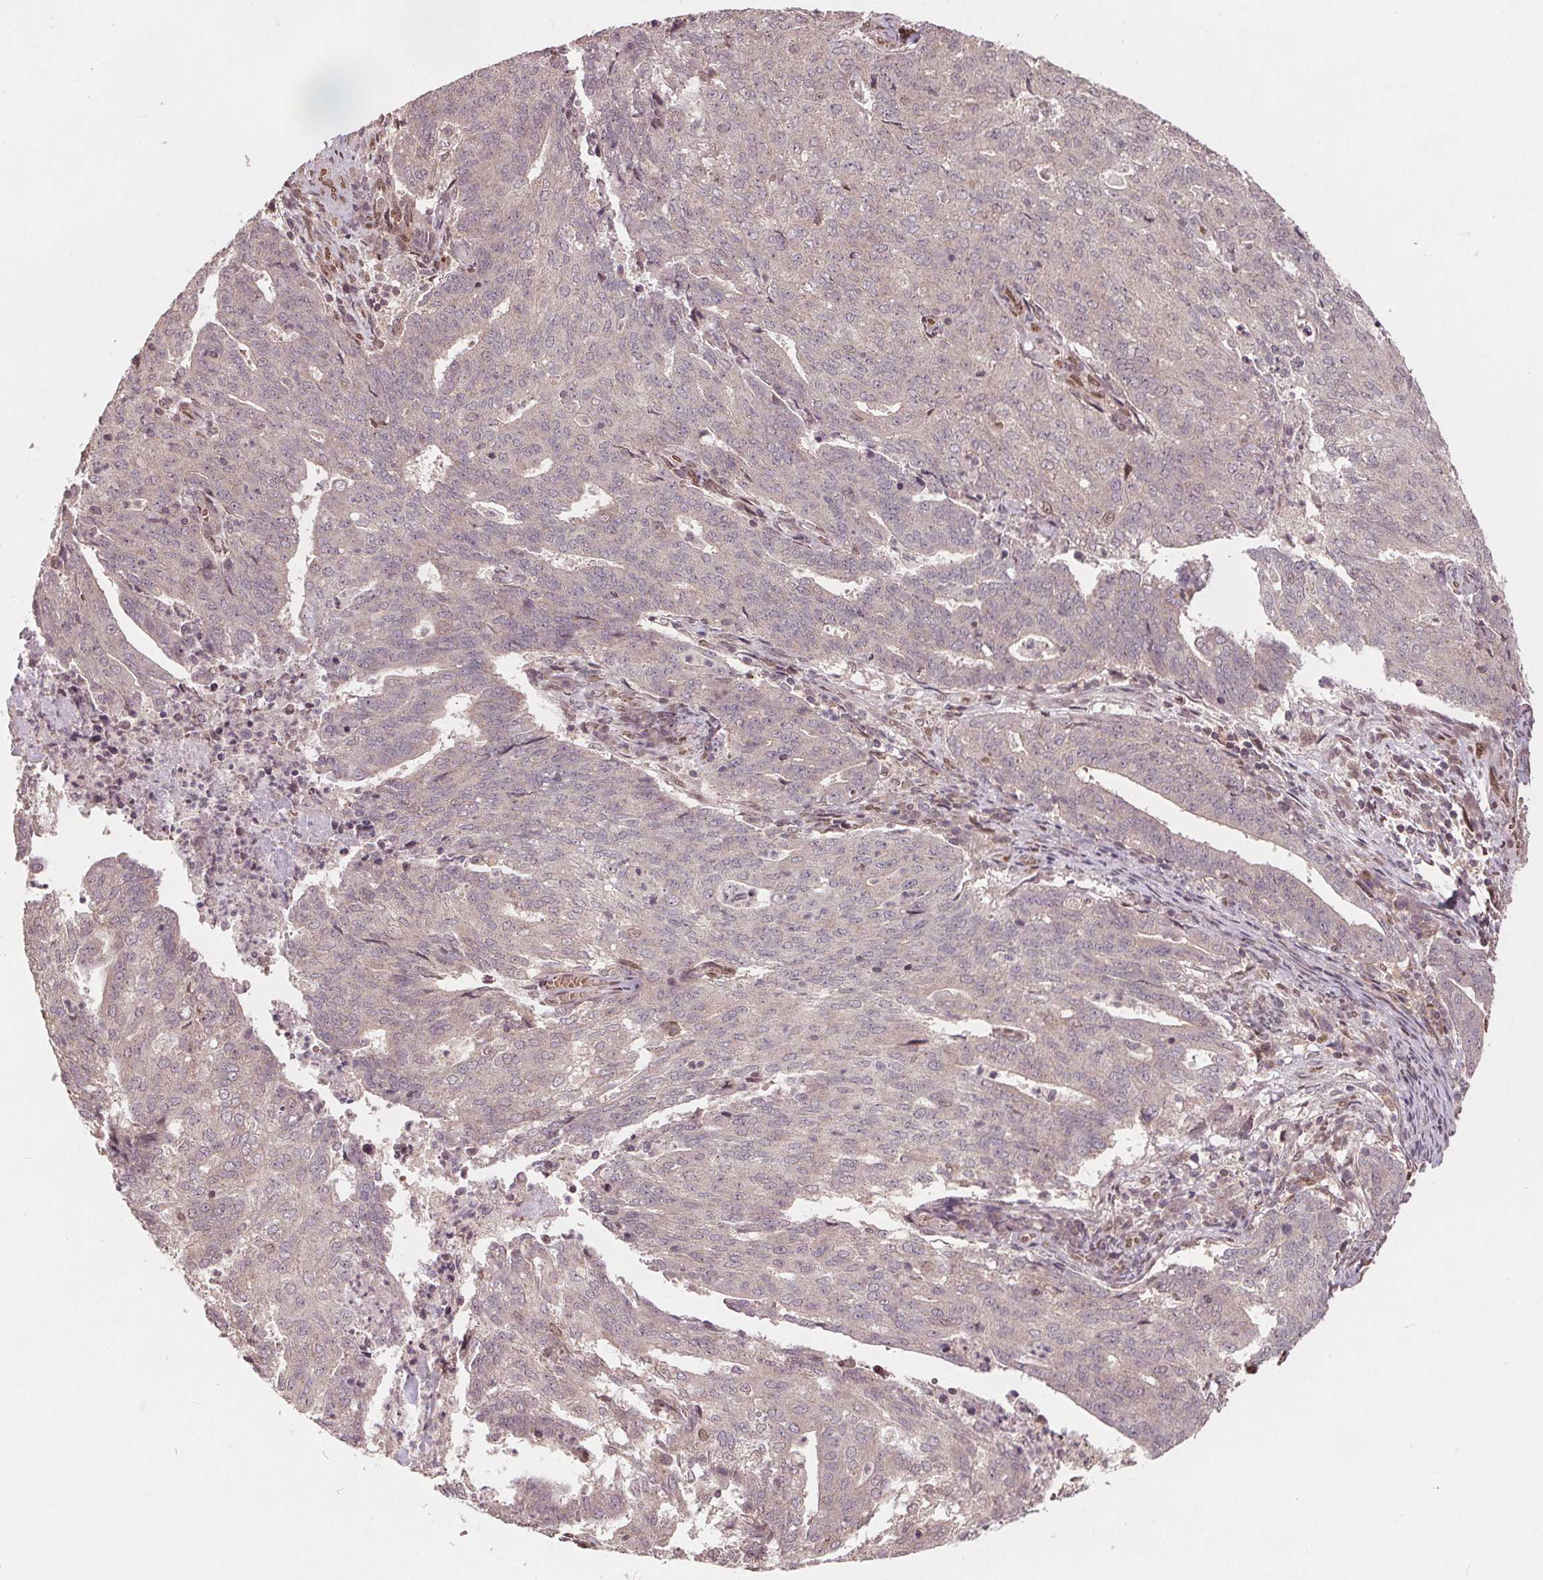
{"staining": {"intensity": "weak", "quantity": "<25%", "location": "nuclear"}, "tissue": "endometrial cancer", "cell_type": "Tumor cells", "image_type": "cancer", "snomed": [{"axis": "morphology", "description": "Adenocarcinoma, NOS"}, {"axis": "topography", "description": "Endometrium"}], "caption": "Tumor cells show no significant expression in endometrial cancer. (Stains: DAB immunohistochemistry with hematoxylin counter stain, Microscopy: brightfield microscopy at high magnification).", "gene": "HIF1AN", "patient": {"sex": "female", "age": 82}}